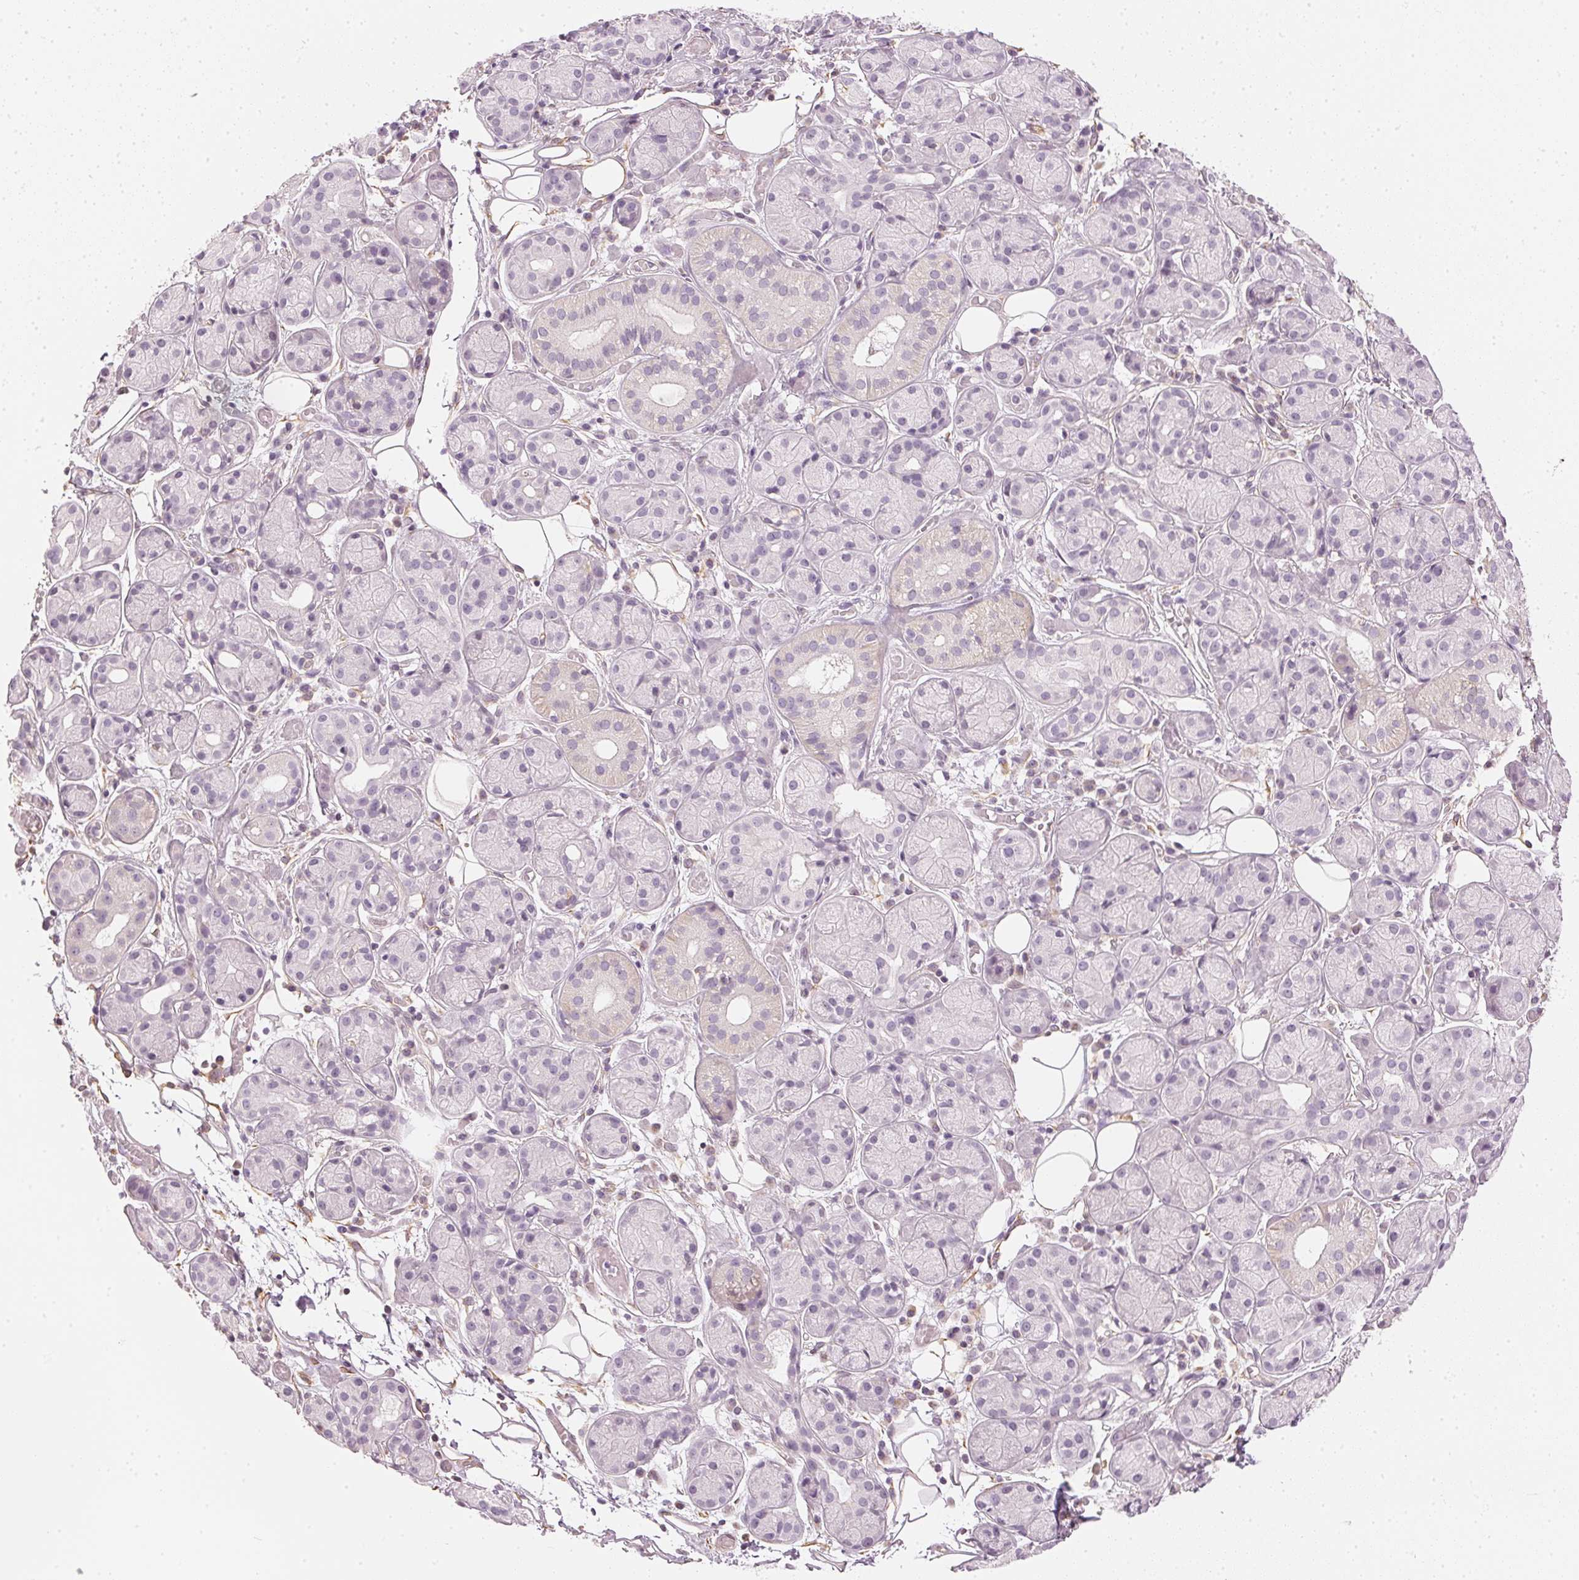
{"staining": {"intensity": "negative", "quantity": "none", "location": "none"}, "tissue": "salivary gland", "cell_type": "Glandular cells", "image_type": "normal", "snomed": [{"axis": "morphology", "description": "Normal tissue, NOS"}, {"axis": "topography", "description": "Salivary gland"}, {"axis": "topography", "description": "Peripheral nerve tissue"}], "caption": "Immunohistochemistry (IHC) of benign human salivary gland demonstrates no staining in glandular cells. Brightfield microscopy of IHC stained with DAB (brown) and hematoxylin (blue), captured at high magnification.", "gene": "APLP1", "patient": {"sex": "male", "age": 71}}